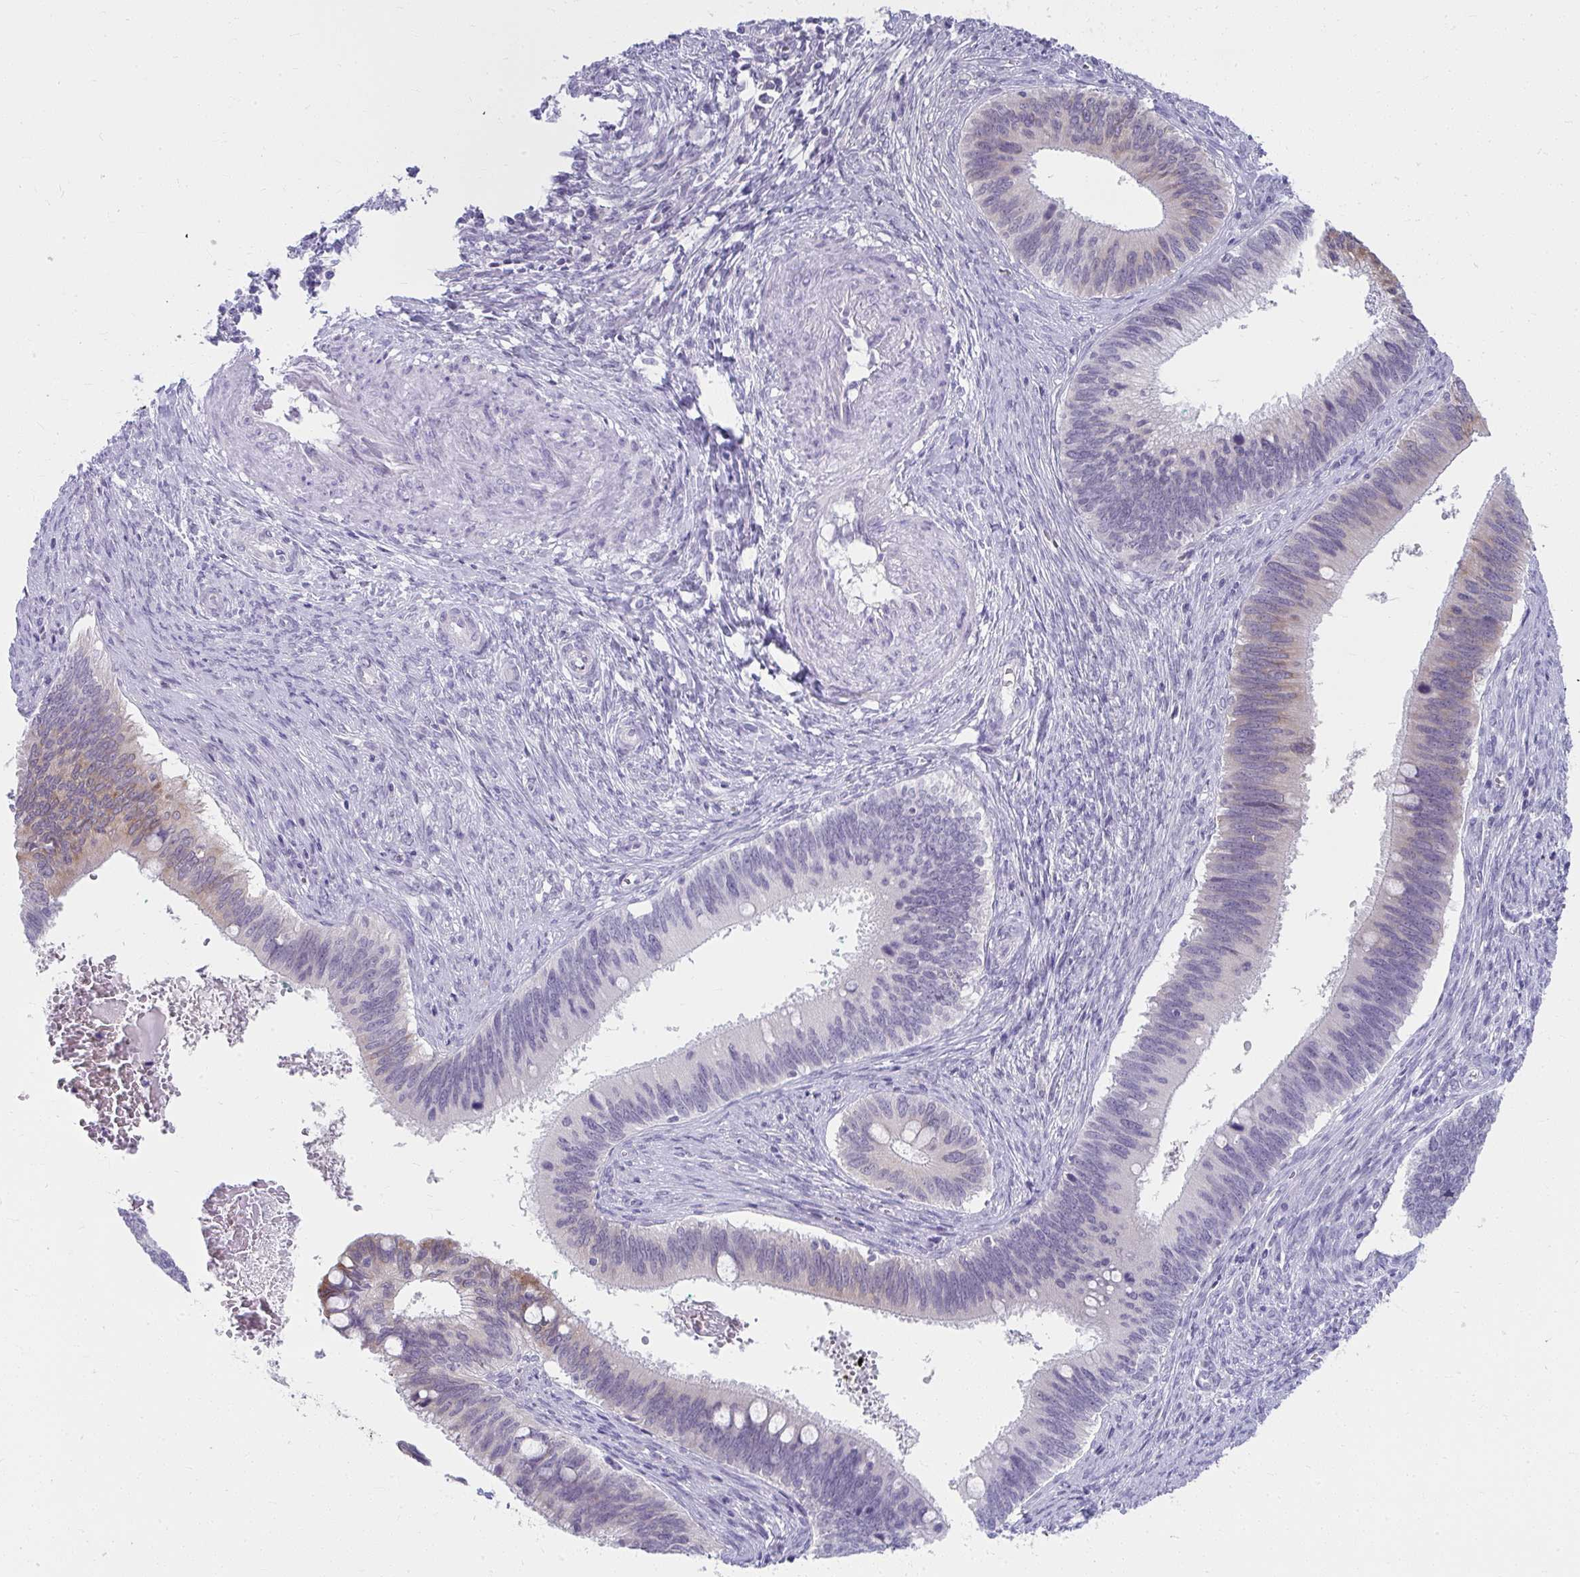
{"staining": {"intensity": "weak", "quantity": "<25%", "location": "cytoplasmic/membranous"}, "tissue": "cervical cancer", "cell_type": "Tumor cells", "image_type": "cancer", "snomed": [{"axis": "morphology", "description": "Adenocarcinoma, NOS"}, {"axis": "topography", "description": "Cervix"}], "caption": "IHC histopathology image of adenocarcinoma (cervical) stained for a protein (brown), which shows no positivity in tumor cells.", "gene": "UGT3A2", "patient": {"sex": "female", "age": 42}}